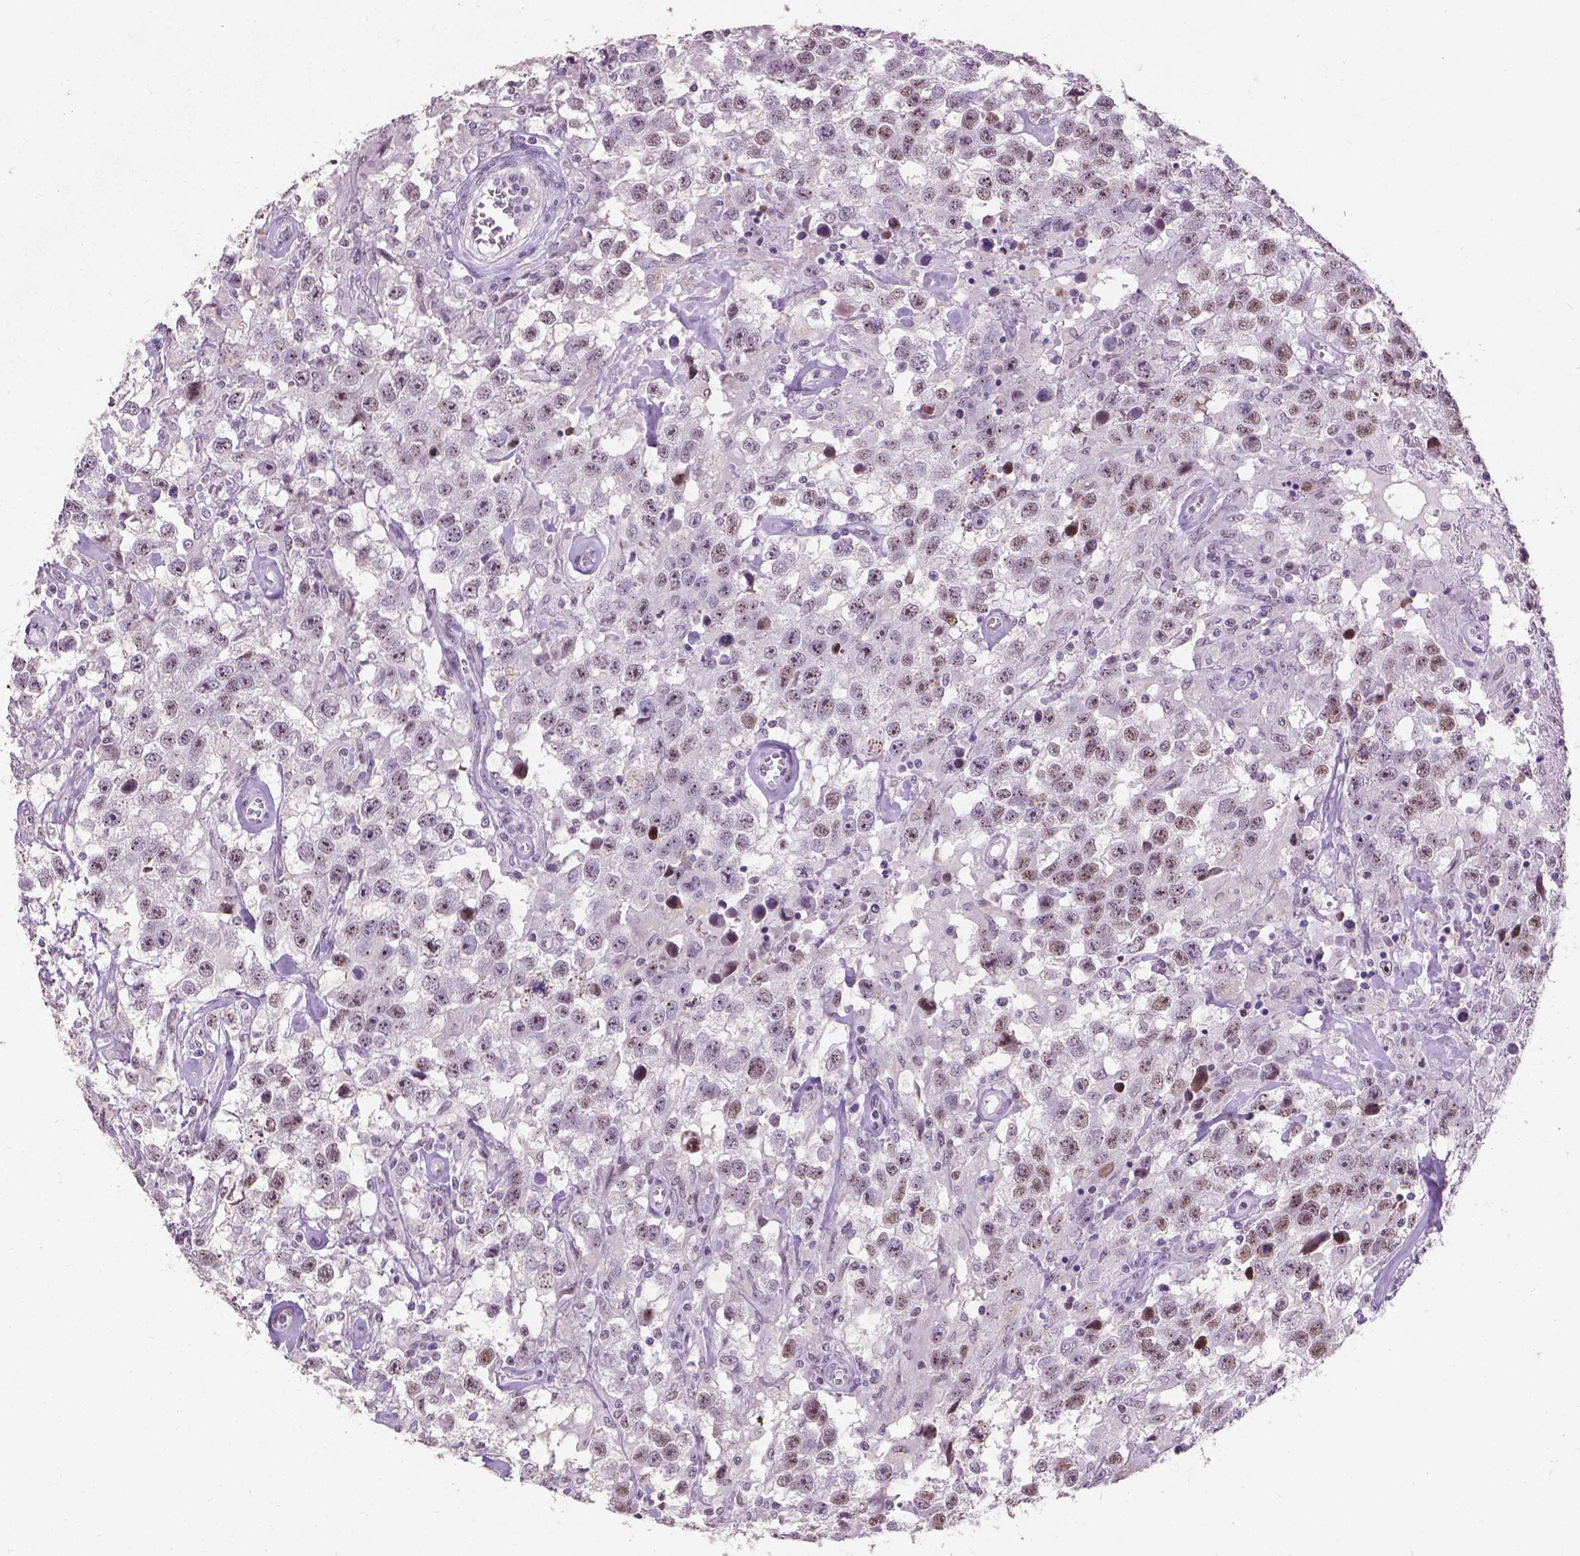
{"staining": {"intensity": "moderate", "quantity": "25%-75%", "location": "nuclear"}, "tissue": "testis cancer", "cell_type": "Tumor cells", "image_type": "cancer", "snomed": [{"axis": "morphology", "description": "Seminoma, NOS"}, {"axis": "topography", "description": "Testis"}], "caption": "Protein staining of testis cancer (seminoma) tissue exhibits moderate nuclear expression in approximately 25%-75% of tumor cells.", "gene": "COIL", "patient": {"sex": "male", "age": 43}}